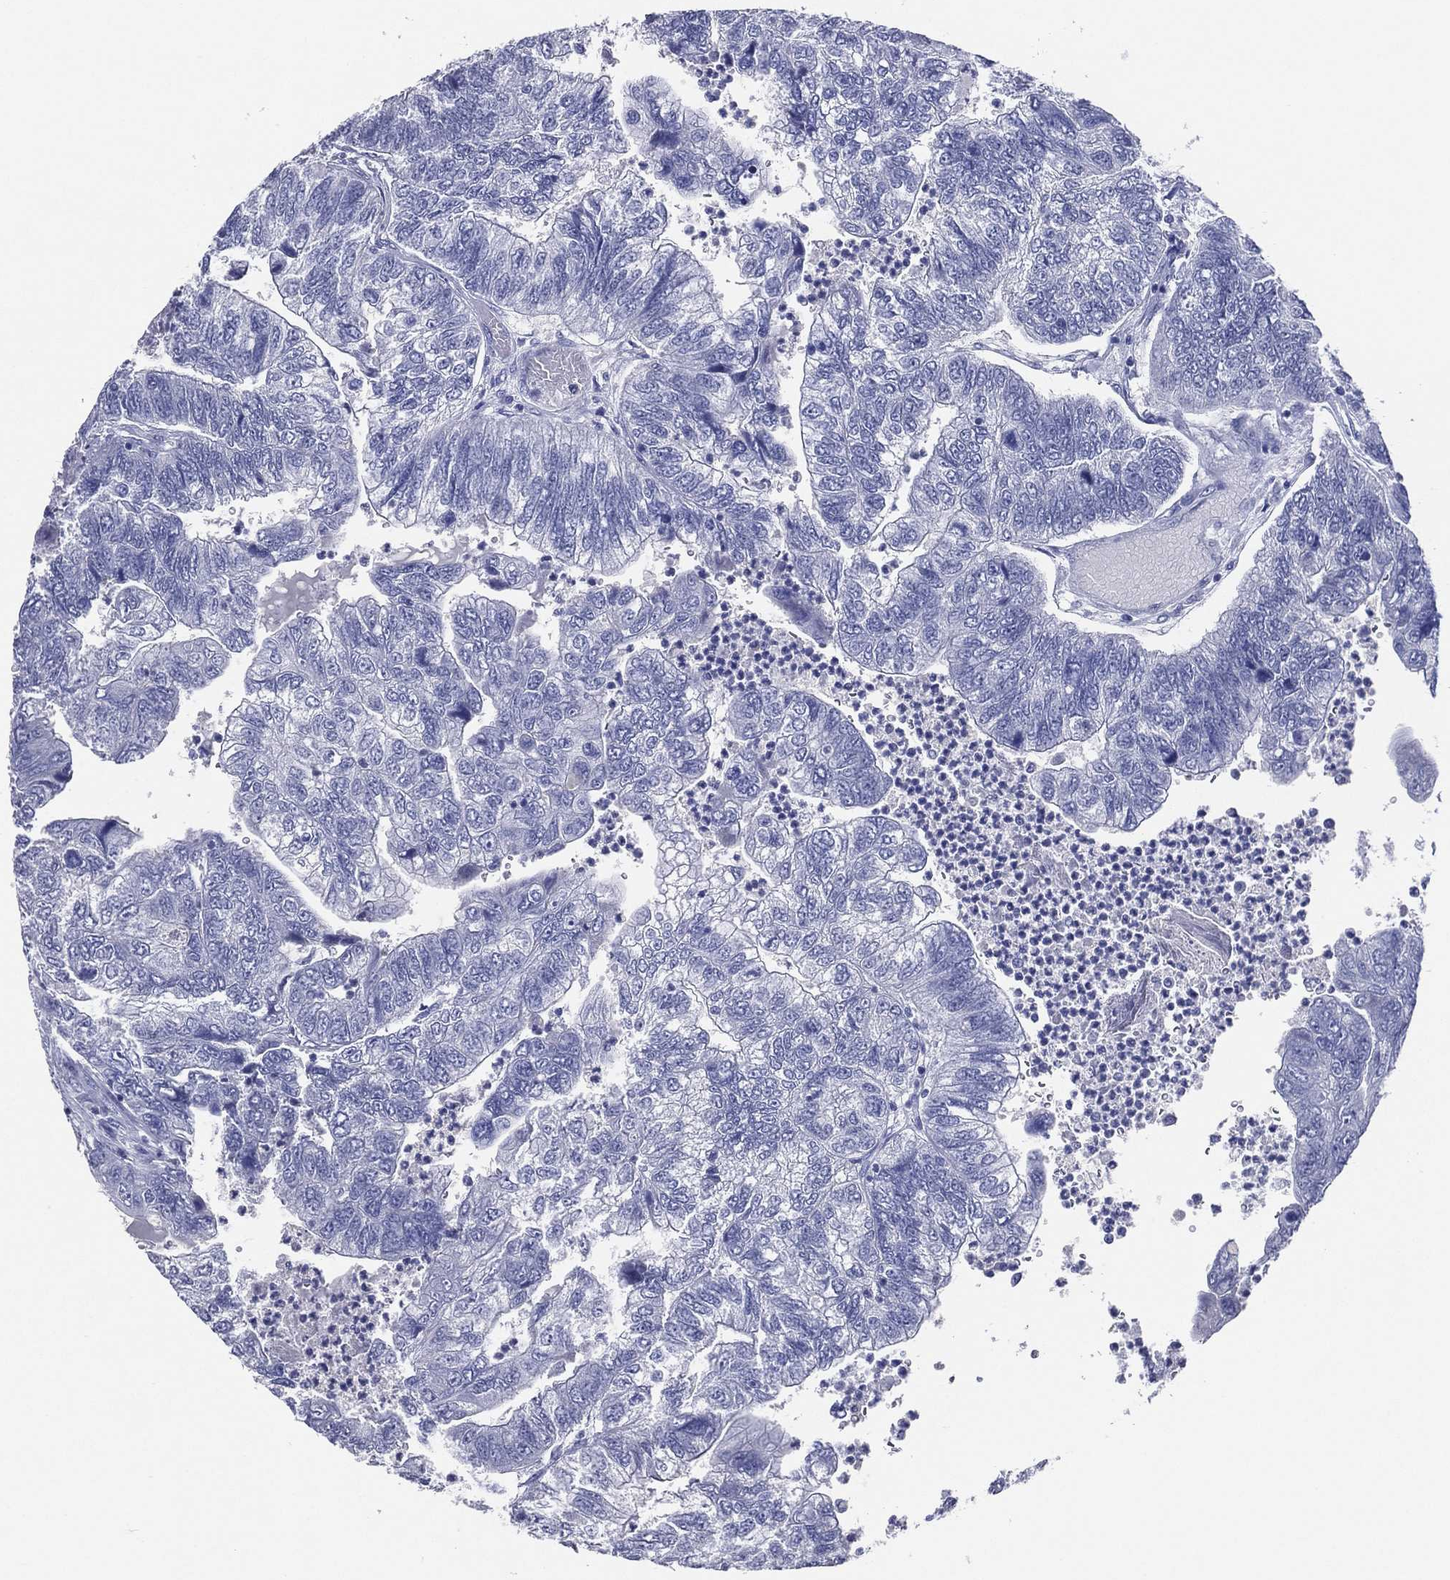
{"staining": {"intensity": "negative", "quantity": "none", "location": "none"}, "tissue": "colorectal cancer", "cell_type": "Tumor cells", "image_type": "cancer", "snomed": [{"axis": "morphology", "description": "Adenocarcinoma, NOS"}, {"axis": "topography", "description": "Colon"}], "caption": "This is a micrograph of immunohistochemistry staining of colorectal cancer (adenocarcinoma), which shows no staining in tumor cells.", "gene": "TFAP2A", "patient": {"sex": "female", "age": 67}}